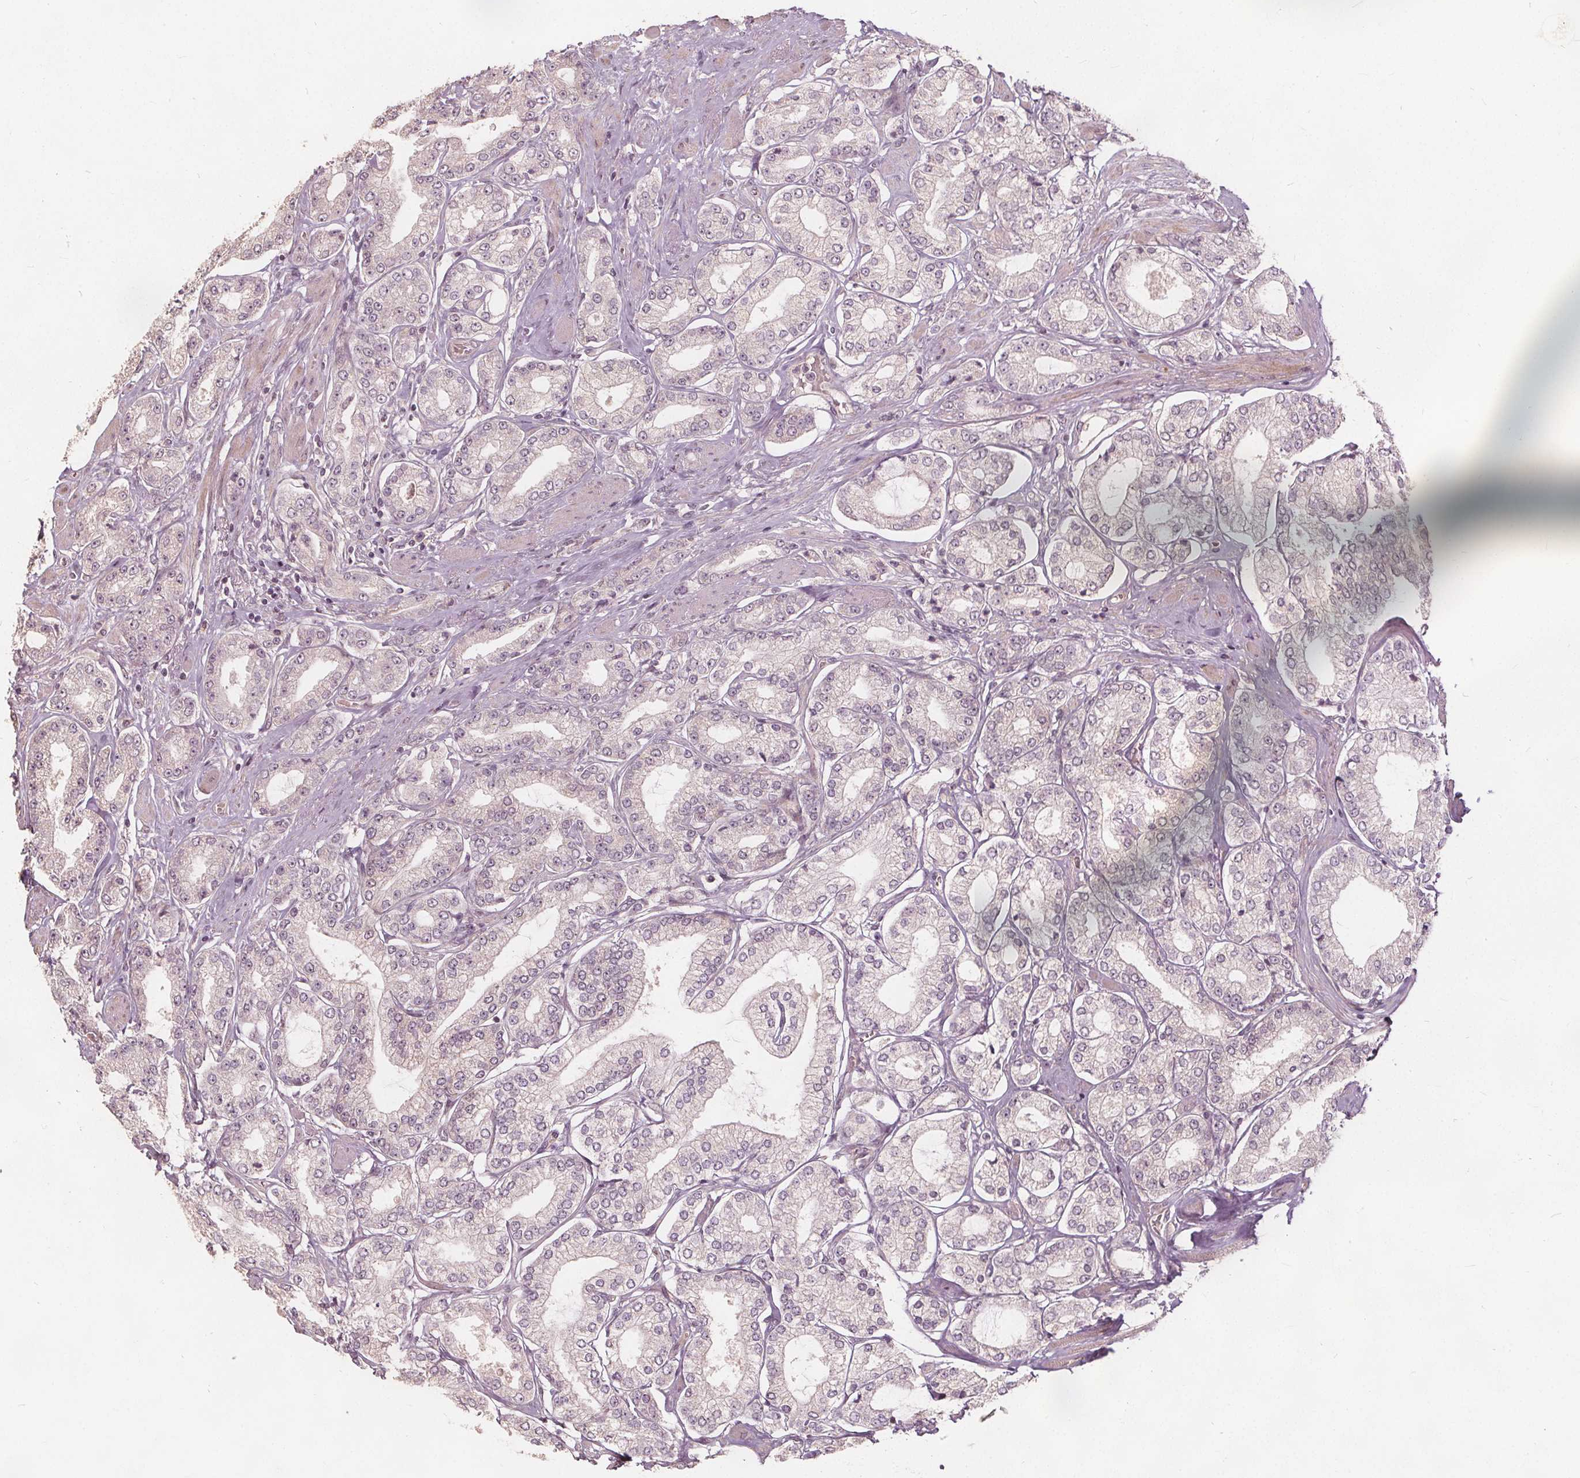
{"staining": {"intensity": "negative", "quantity": "none", "location": "none"}, "tissue": "prostate cancer", "cell_type": "Tumor cells", "image_type": "cancer", "snomed": [{"axis": "morphology", "description": "Adenocarcinoma, High grade"}, {"axis": "topography", "description": "Prostate"}], "caption": "An image of high-grade adenocarcinoma (prostate) stained for a protein demonstrates no brown staining in tumor cells.", "gene": "PTPRT", "patient": {"sex": "male", "age": 68}}